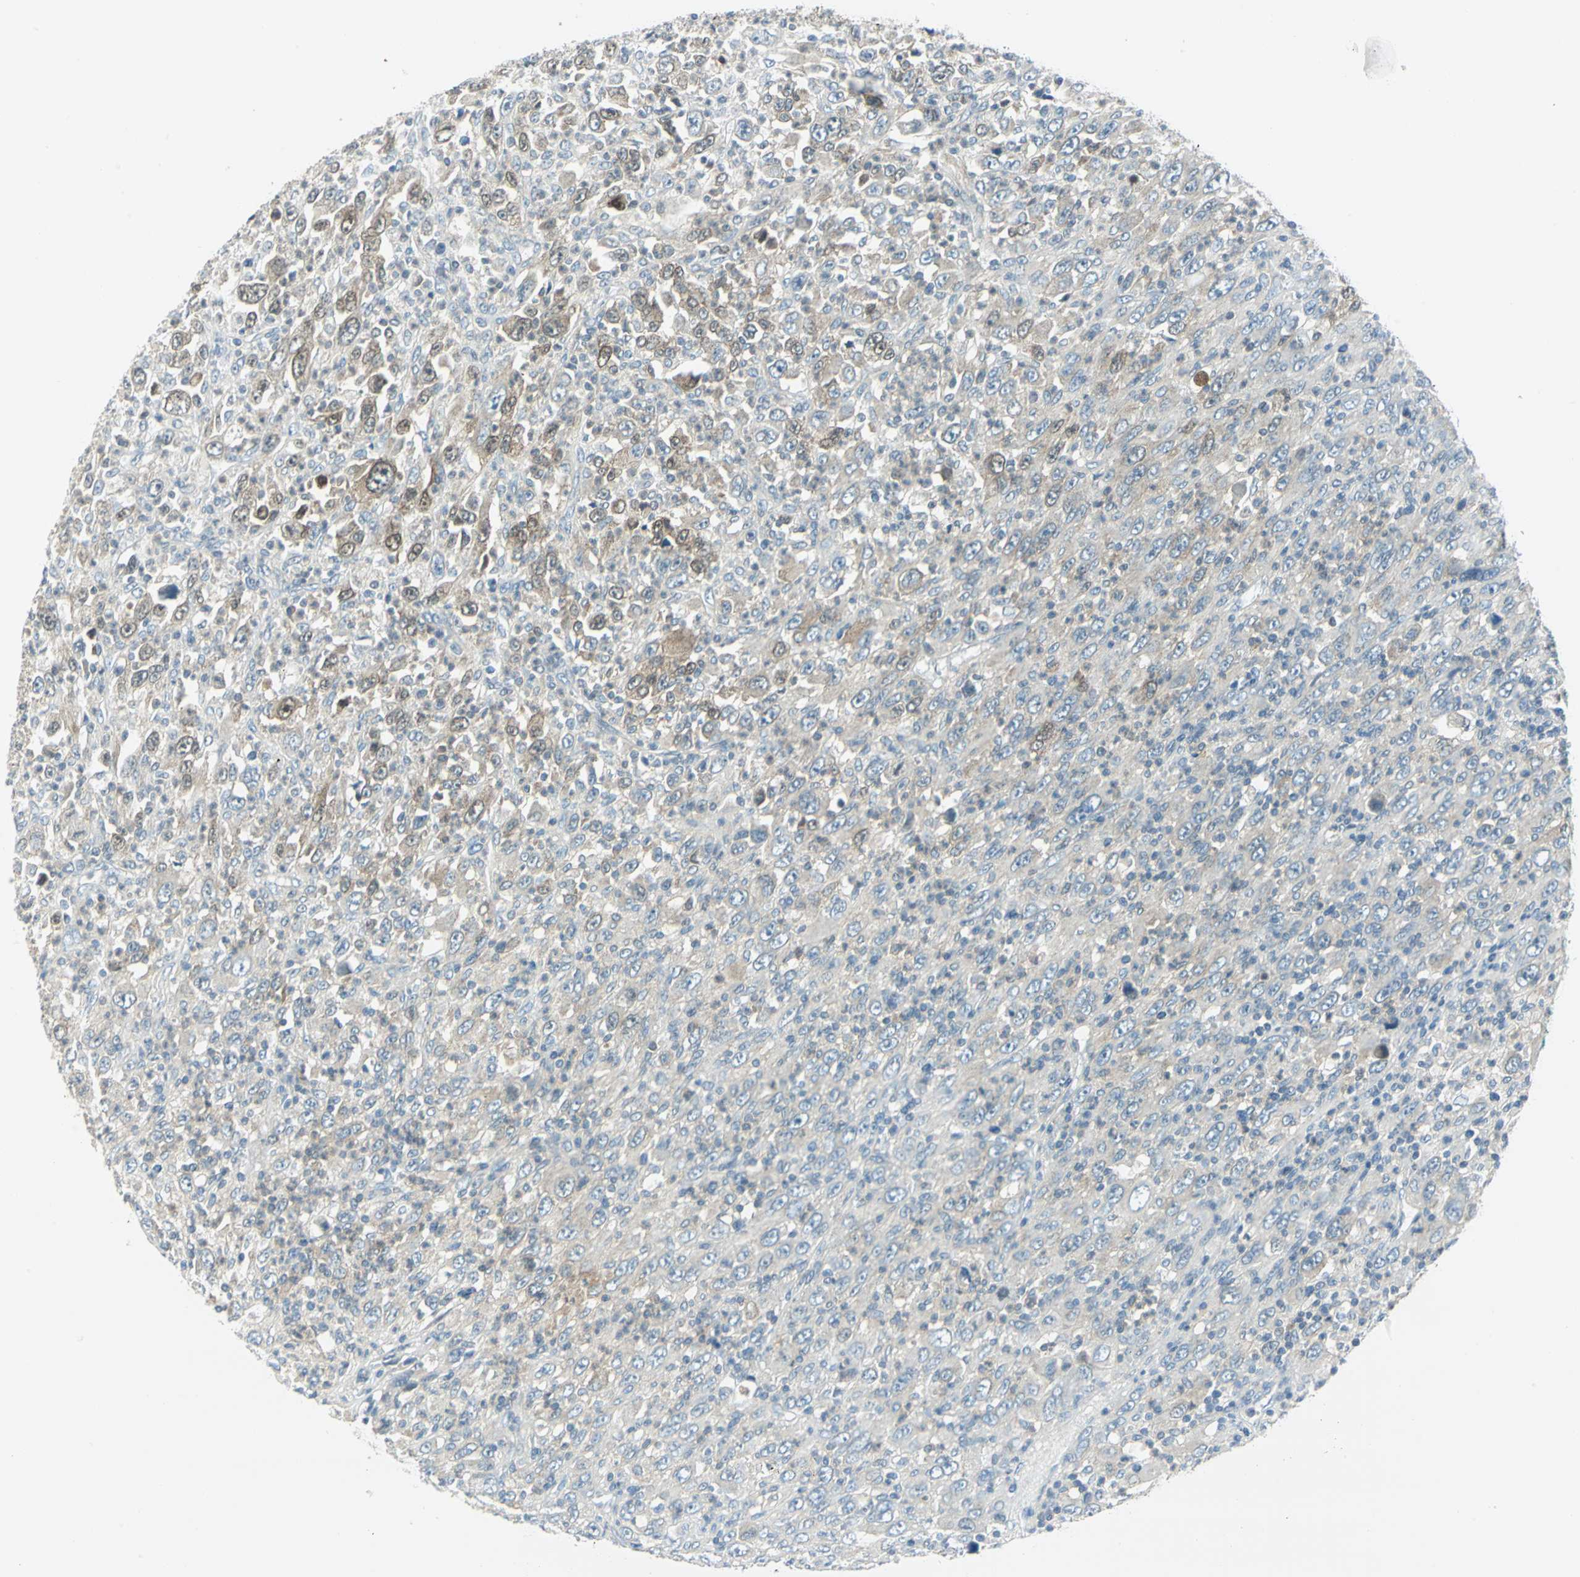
{"staining": {"intensity": "moderate", "quantity": "<25%", "location": "cytoplasmic/membranous,nuclear"}, "tissue": "melanoma", "cell_type": "Tumor cells", "image_type": "cancer", "snomed": [{"axis": "morphology", "description": "Malignant melanoma, Metastatic site"}, {"axis": "topography", "description": "Skin"}], "caption": "Human malignant melanoma (metastatic site) stained for a protein (brown) shows moderate cytoplasmic/membranous and nuclear positive positivity in approximately <25% of tumor cells.", "gene": "ALDOA", "patient": {"sex": "female", "age": 56}}